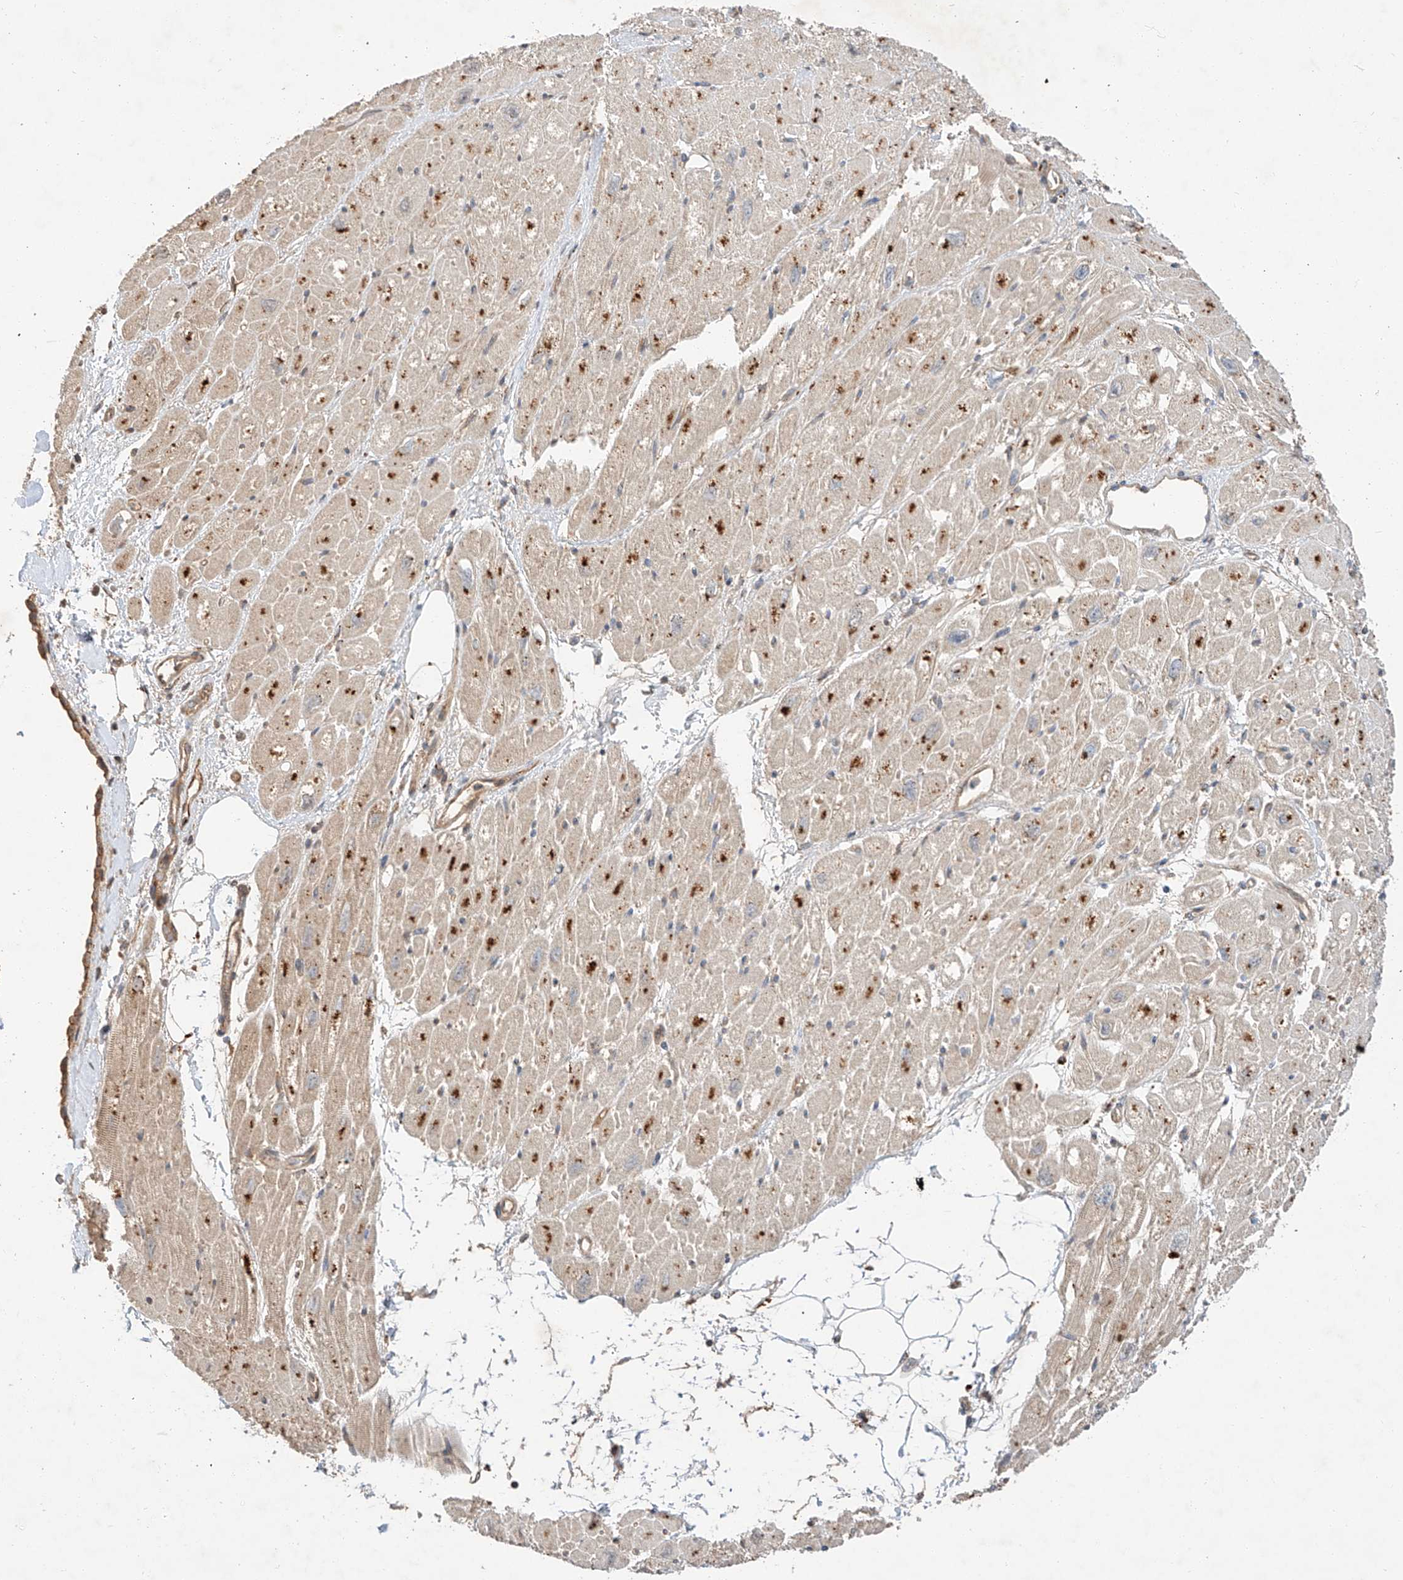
{"staining": {"intensity": "strong", "quantity": "25%-75%", "location": "cytoplasmic/membranous"}, "tissue": "heart muscle", "cell_type": "Cardiomyocytes", "image_type": "normal", "snomed": [{"axis": "morphology", "description": "Normal tissue, NOS"}, {"axis": "topography", "description": "Heart"}], "caption": "The photomicrograph exhibits immunohistochemical staining of normal heart muscle. There is strong cytoplasmic/membranous staining is appreciated in about 25%-75% of cardiomyocytes.", "gene": "SUSD6", "patient": {"sex": "male", "age": 50}}